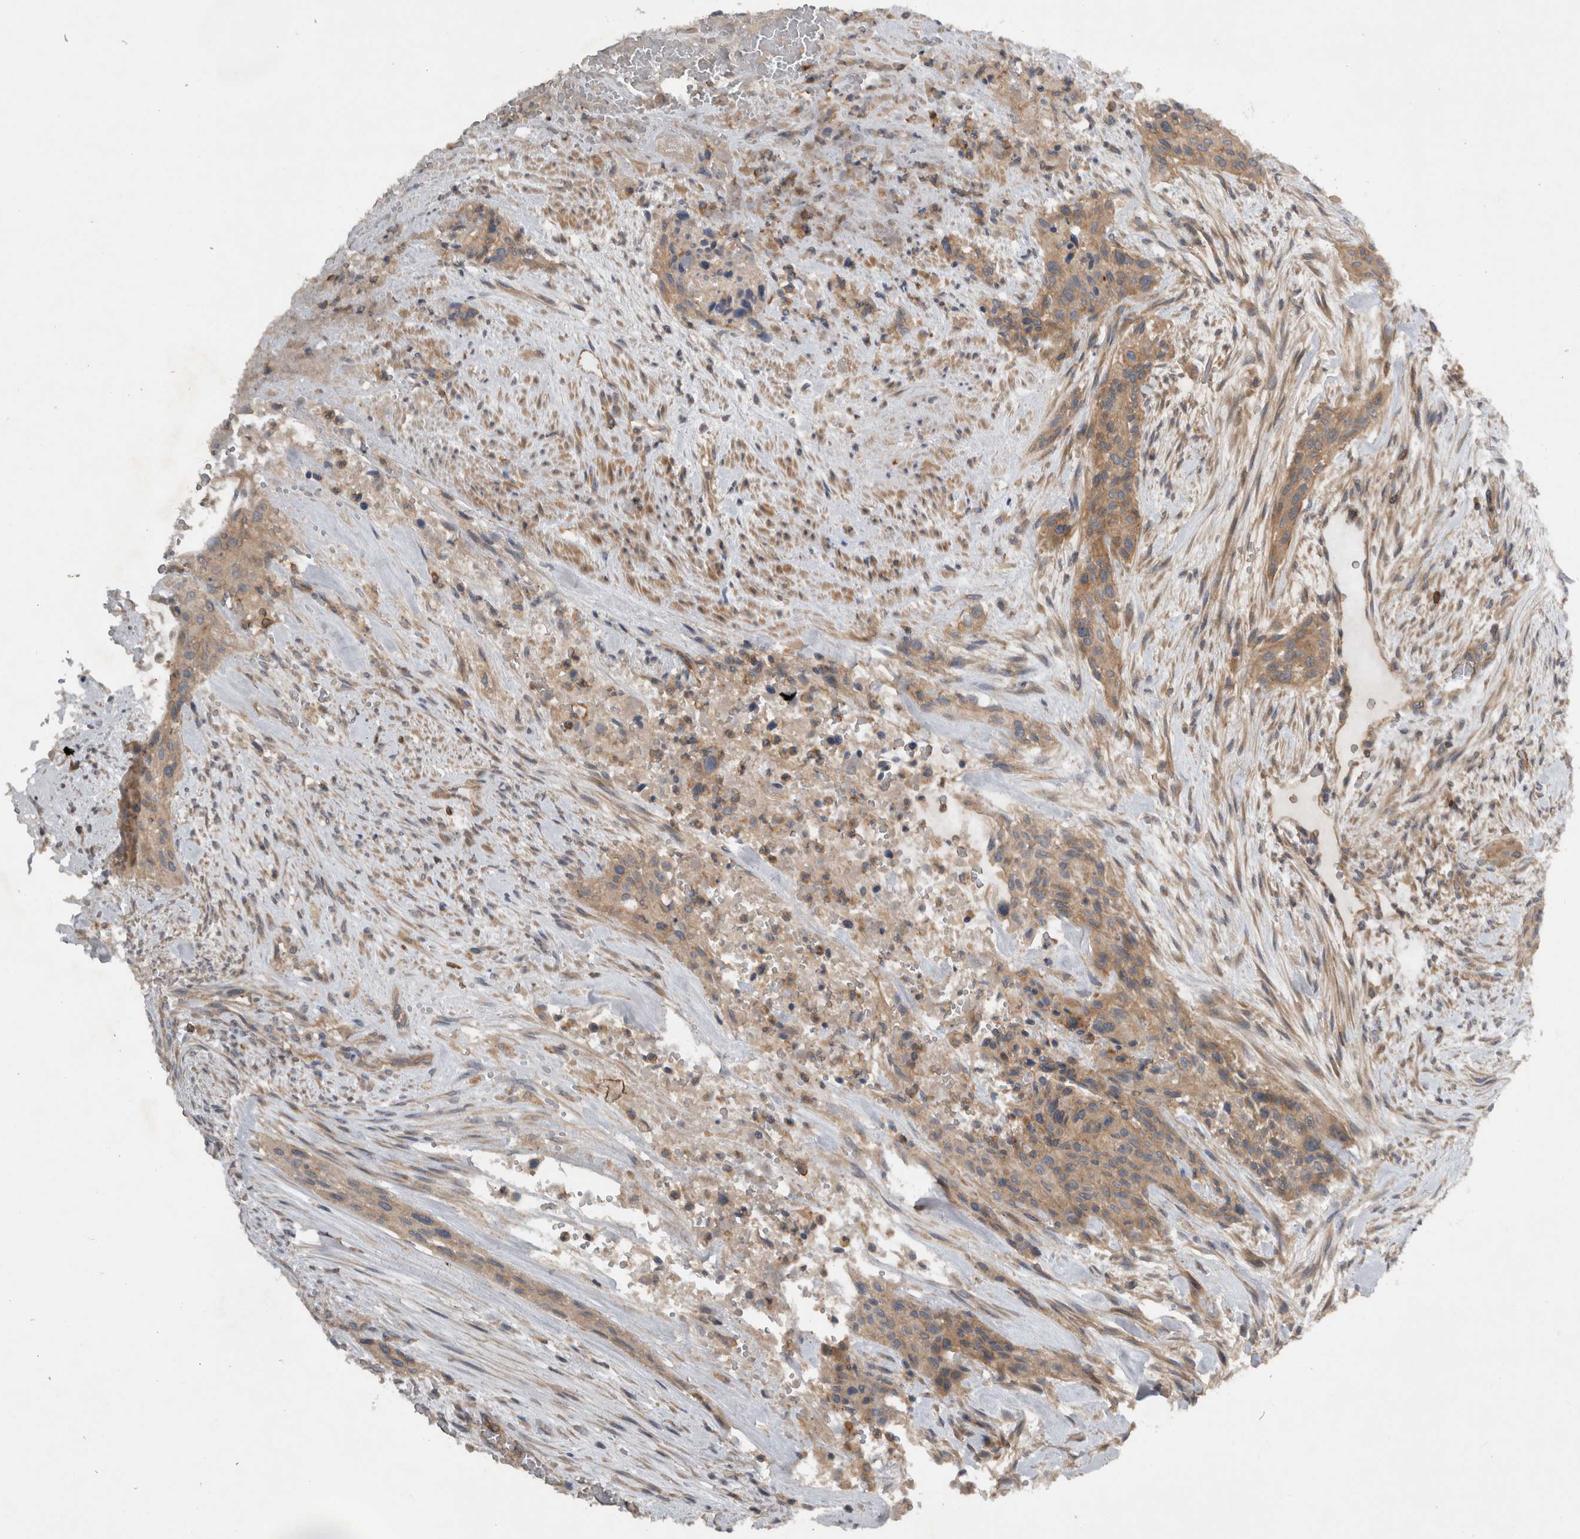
{"staining": {"intensity": "weak", "quantity": ">75%", "location": "cytoplasmic/membranous"}, "tissue": "urothelial cancer", "cell_type": "Tumor cells", "image_type": "cancer", "snomed": [{"axis": "morphology", "description": "Urothelial carcinoma, High grade"}, {"axis": "topography", "description": "Urinary bladder"}], "caption": "Urothelial carcinoma (high-grade) was stained to show a protein in brown. There is low levels of weak cytoplasmic/membranous staining in about >75% of tumor cells. (IHC, brightfield microscopy, high magnification).", "gene": "SCARA5", "patient": {"sex": "male", "age": 35}}